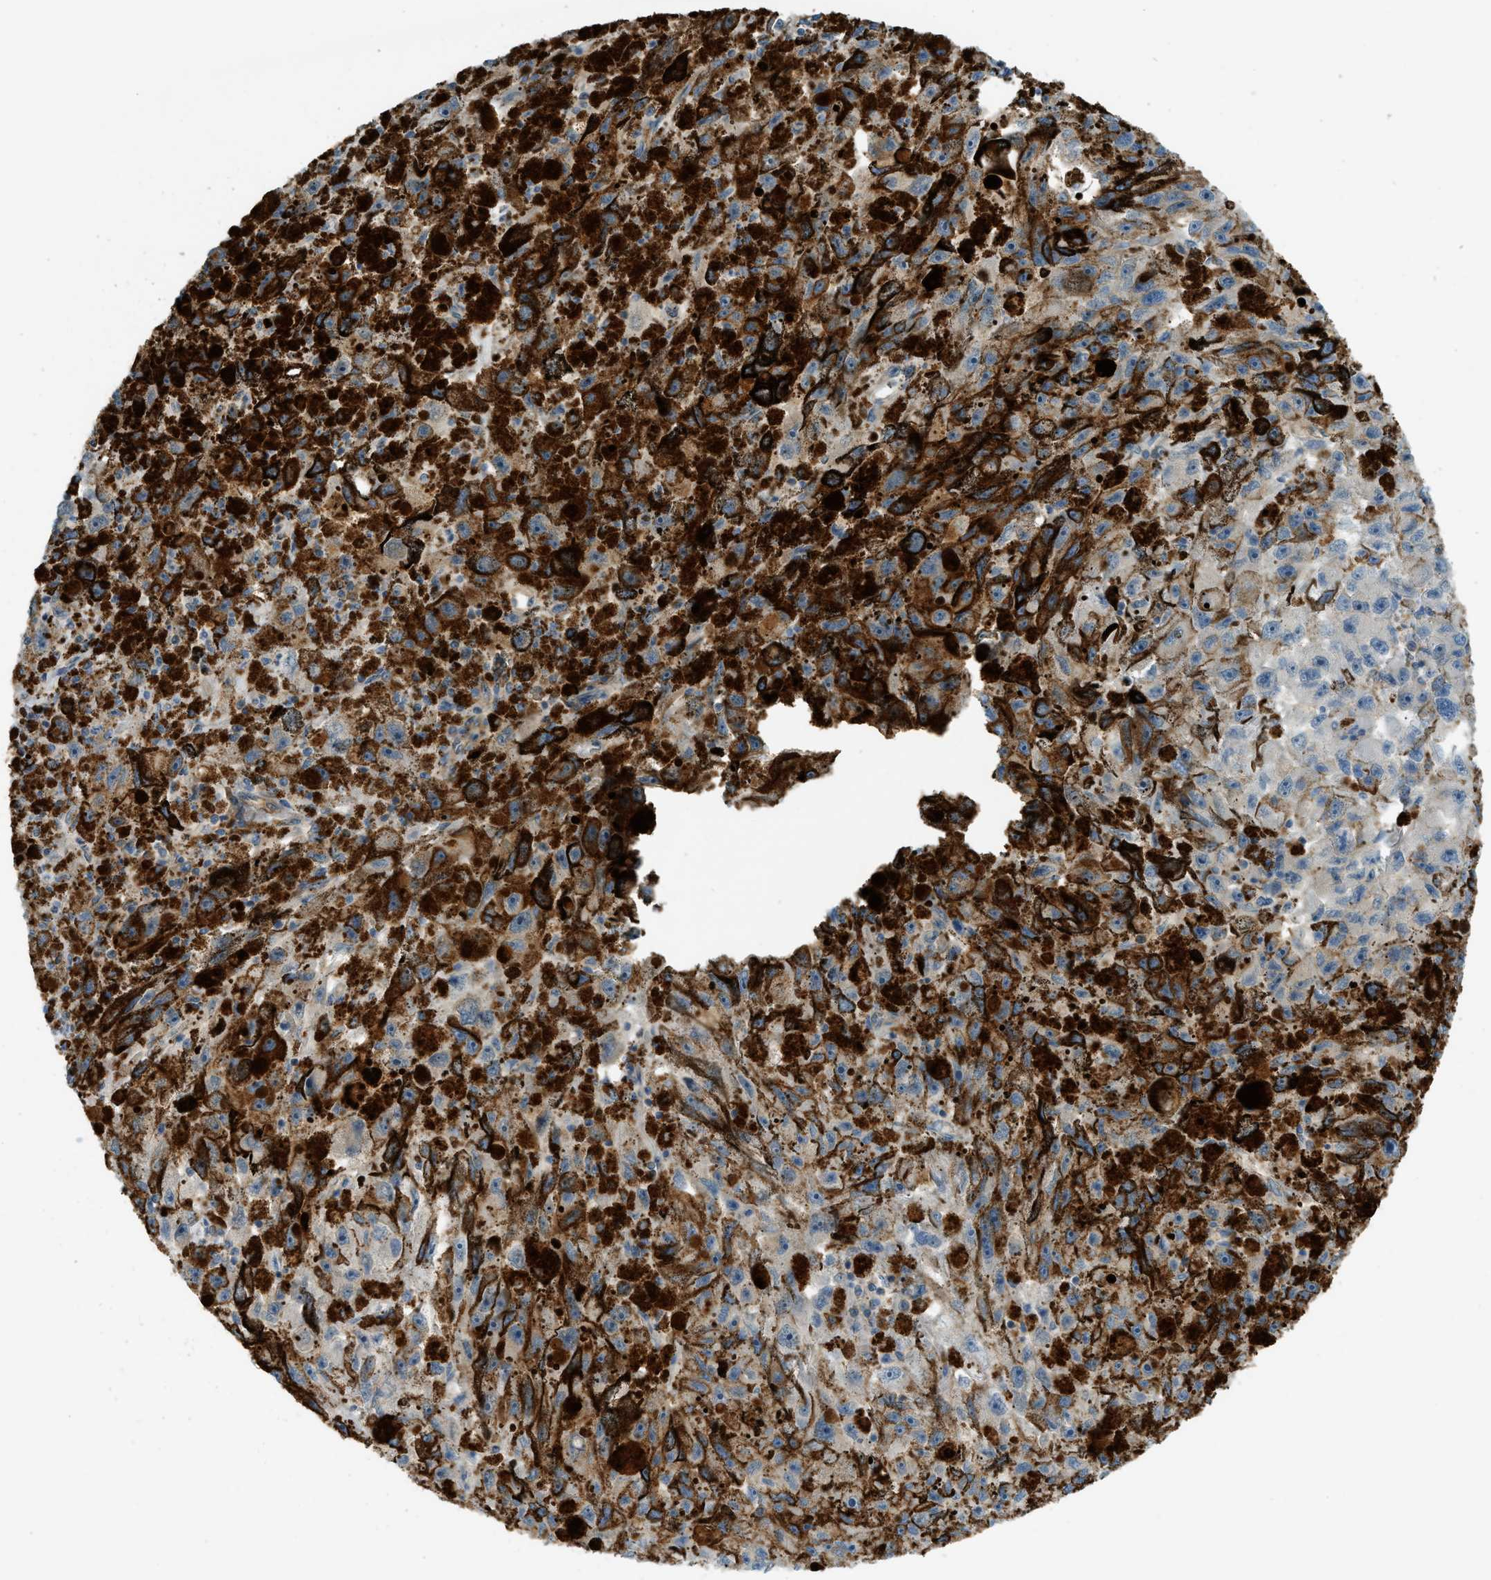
{"staining": {"intensity": "weak", "quantity": "<25%", "location": "cytoplasmic/membranous"}, "tissue": "melanoma", "cell_type": "Tumor cells", "image_type": "cancer", "snomed": [{"axis": "morphology", "description": "Malignant melanoma, NOS"}, {"axis": "topography", "description": "Skin"}], "caption": "Human melanoma stained for a protein using immunohistochemistry (IHC) reveals no staining in tumor cells.", "gene": "GRK6", "patient": {"sex": "female", "age": 104}}